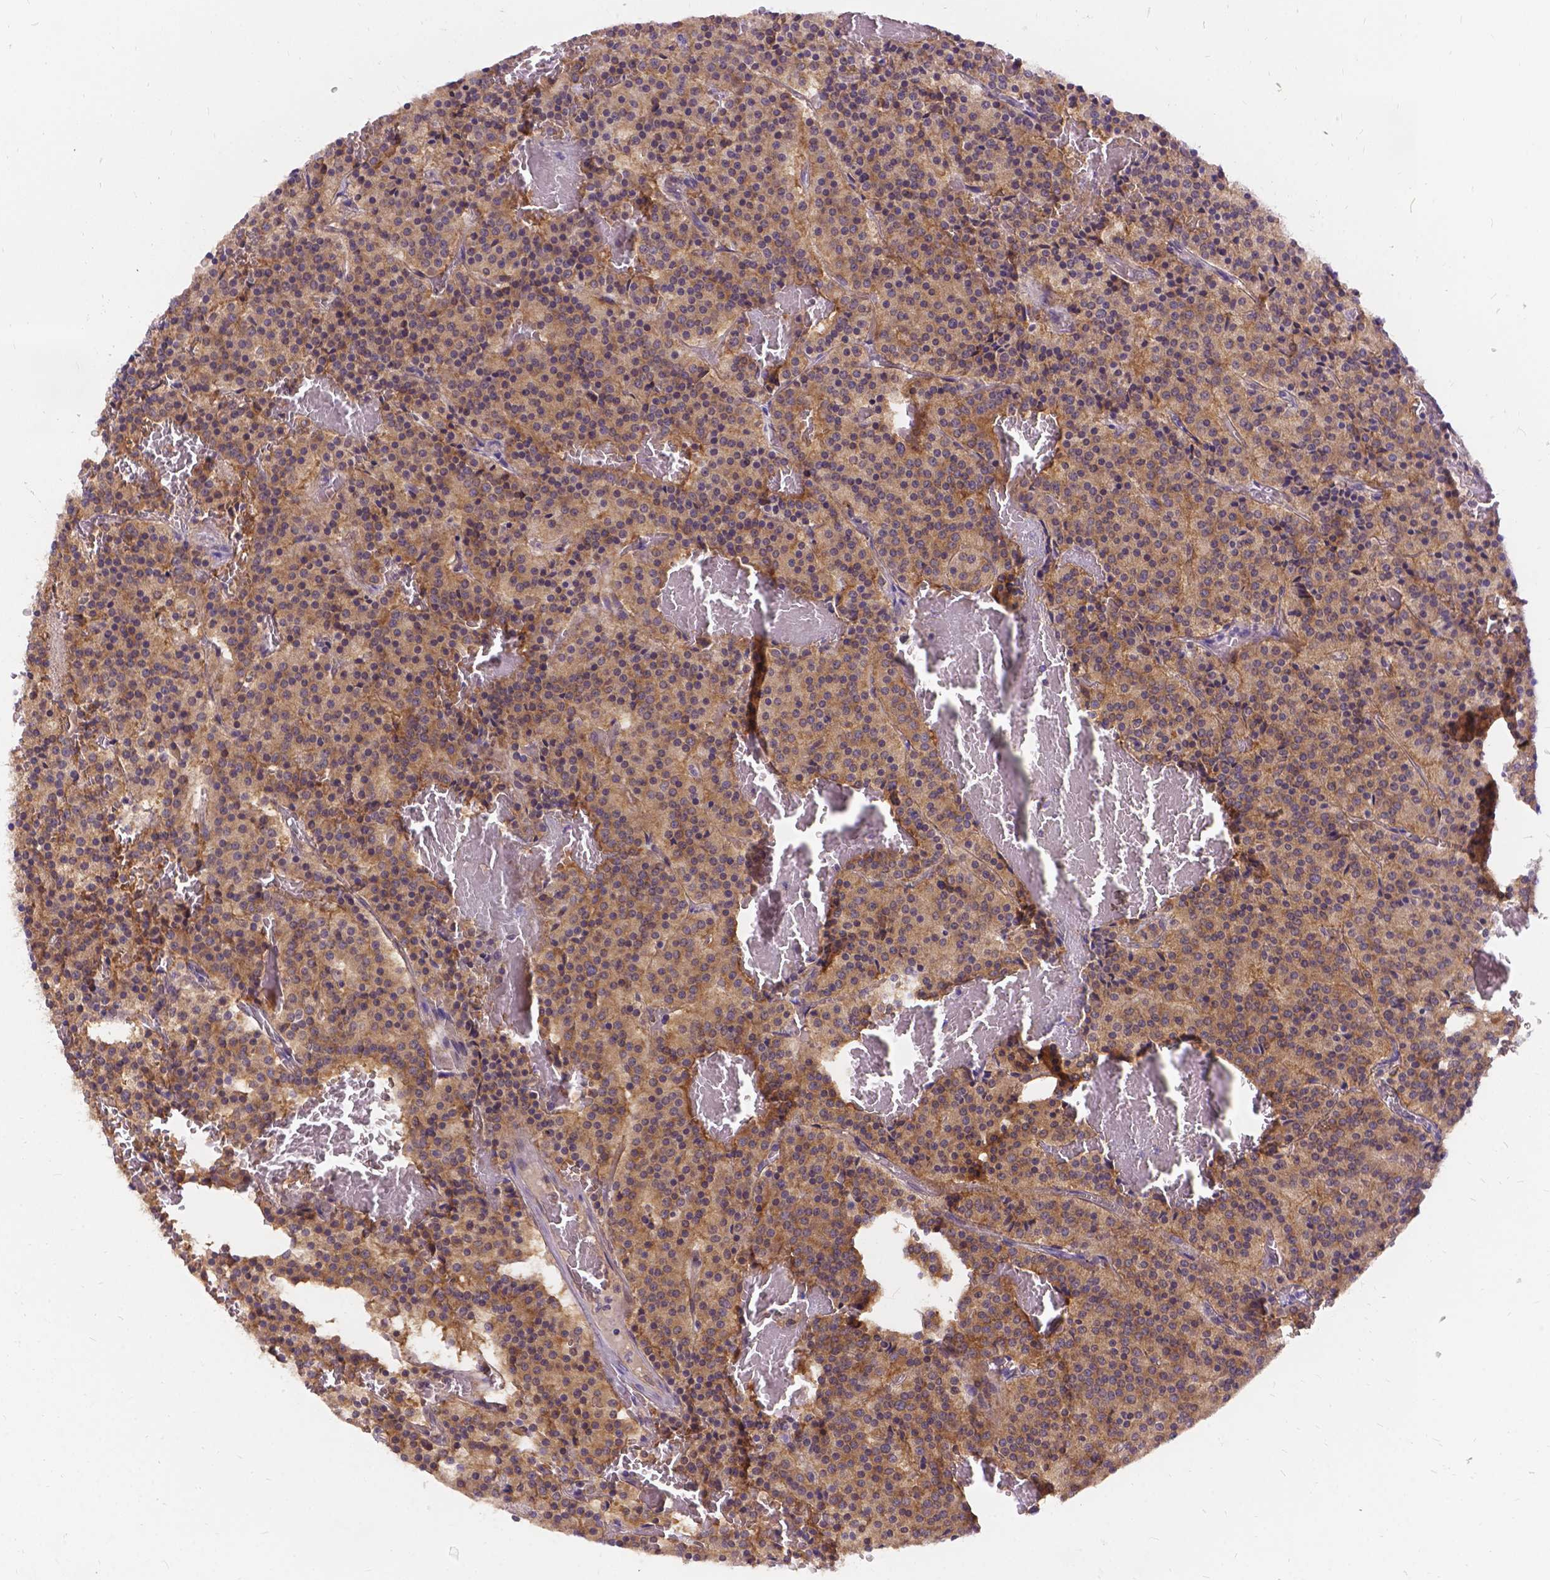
{"staining": {"intensity": "moderate", "quantity": ">75%", "location": "cytoplasmic/membranous"}, "tissue": "carcinoid", "cell_type": "Tumor cells", "image_type": "cancer", "snomed": [{"axis": "morphology", "description": "Carcinoid, malignant, NOS"}, {"axis": "topography", "description": "Lung"}], "caption": "Moderate cytoplasmic/membranous protein expression is appreciated in about >75% of tumor cells in malignant carcinoid.", "gene": "DENND6A", "patient": {"sex": "male", "age": 70}}